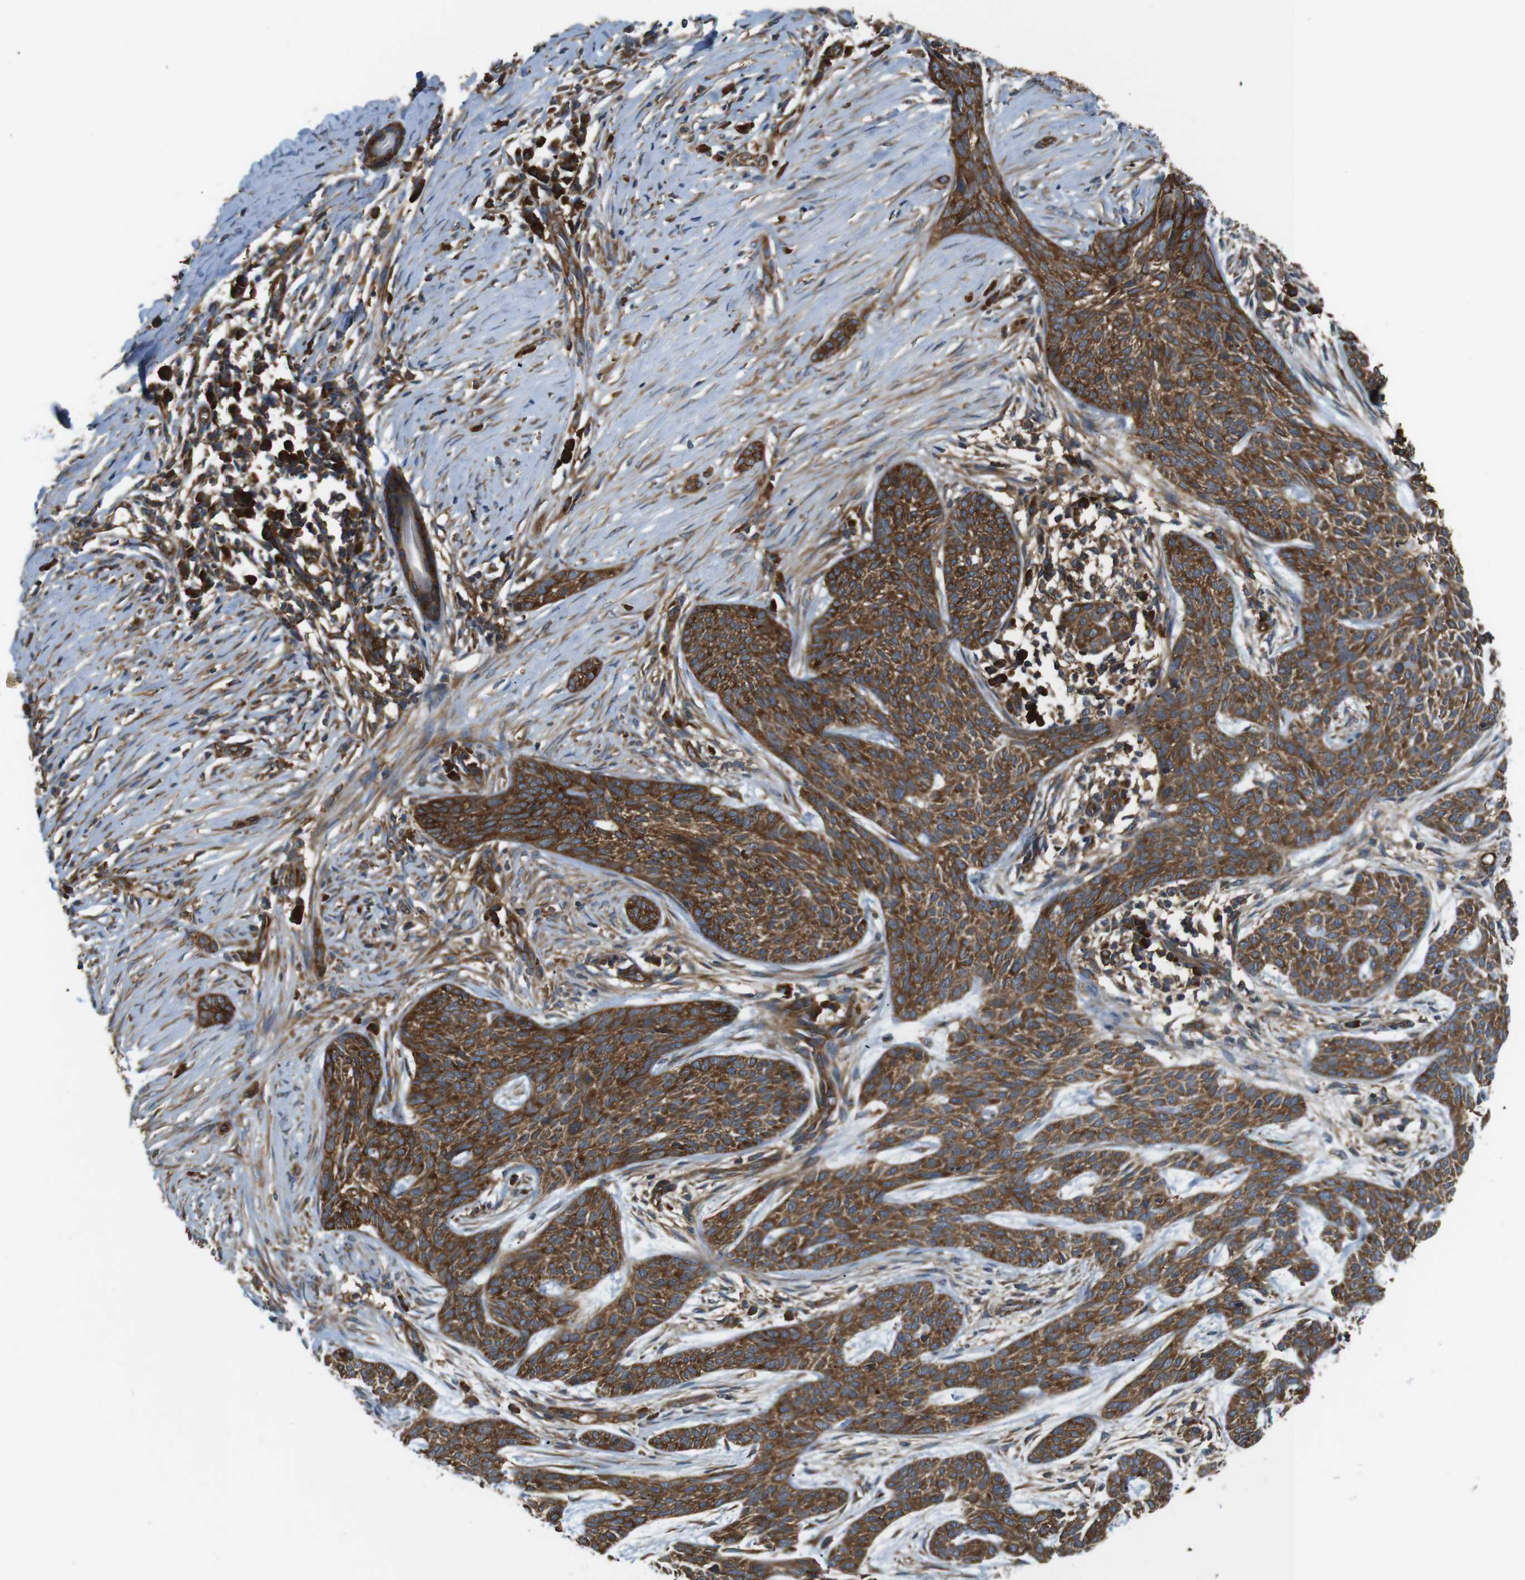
{"staining": {"intensity": "strong", "quantity": "25%-75%", "location": "cytoplasmic/membranous"}, "tissue": "skin cancer", "cell_type": "Tumor cells", "image_type": "cancer", "snomed": [{"axis": "morphology", "description": "Basal cell carcinoma"}, {"axis": "topography", "description": "Skin"}], "caption": "Skin basal cell carcinoma tissue exhibits strong cytoplasmic/membranous positivity in about 25%-75% of tumor cells", "gene": "TSC1", "patient": {"sex": "female", "age": 59}}